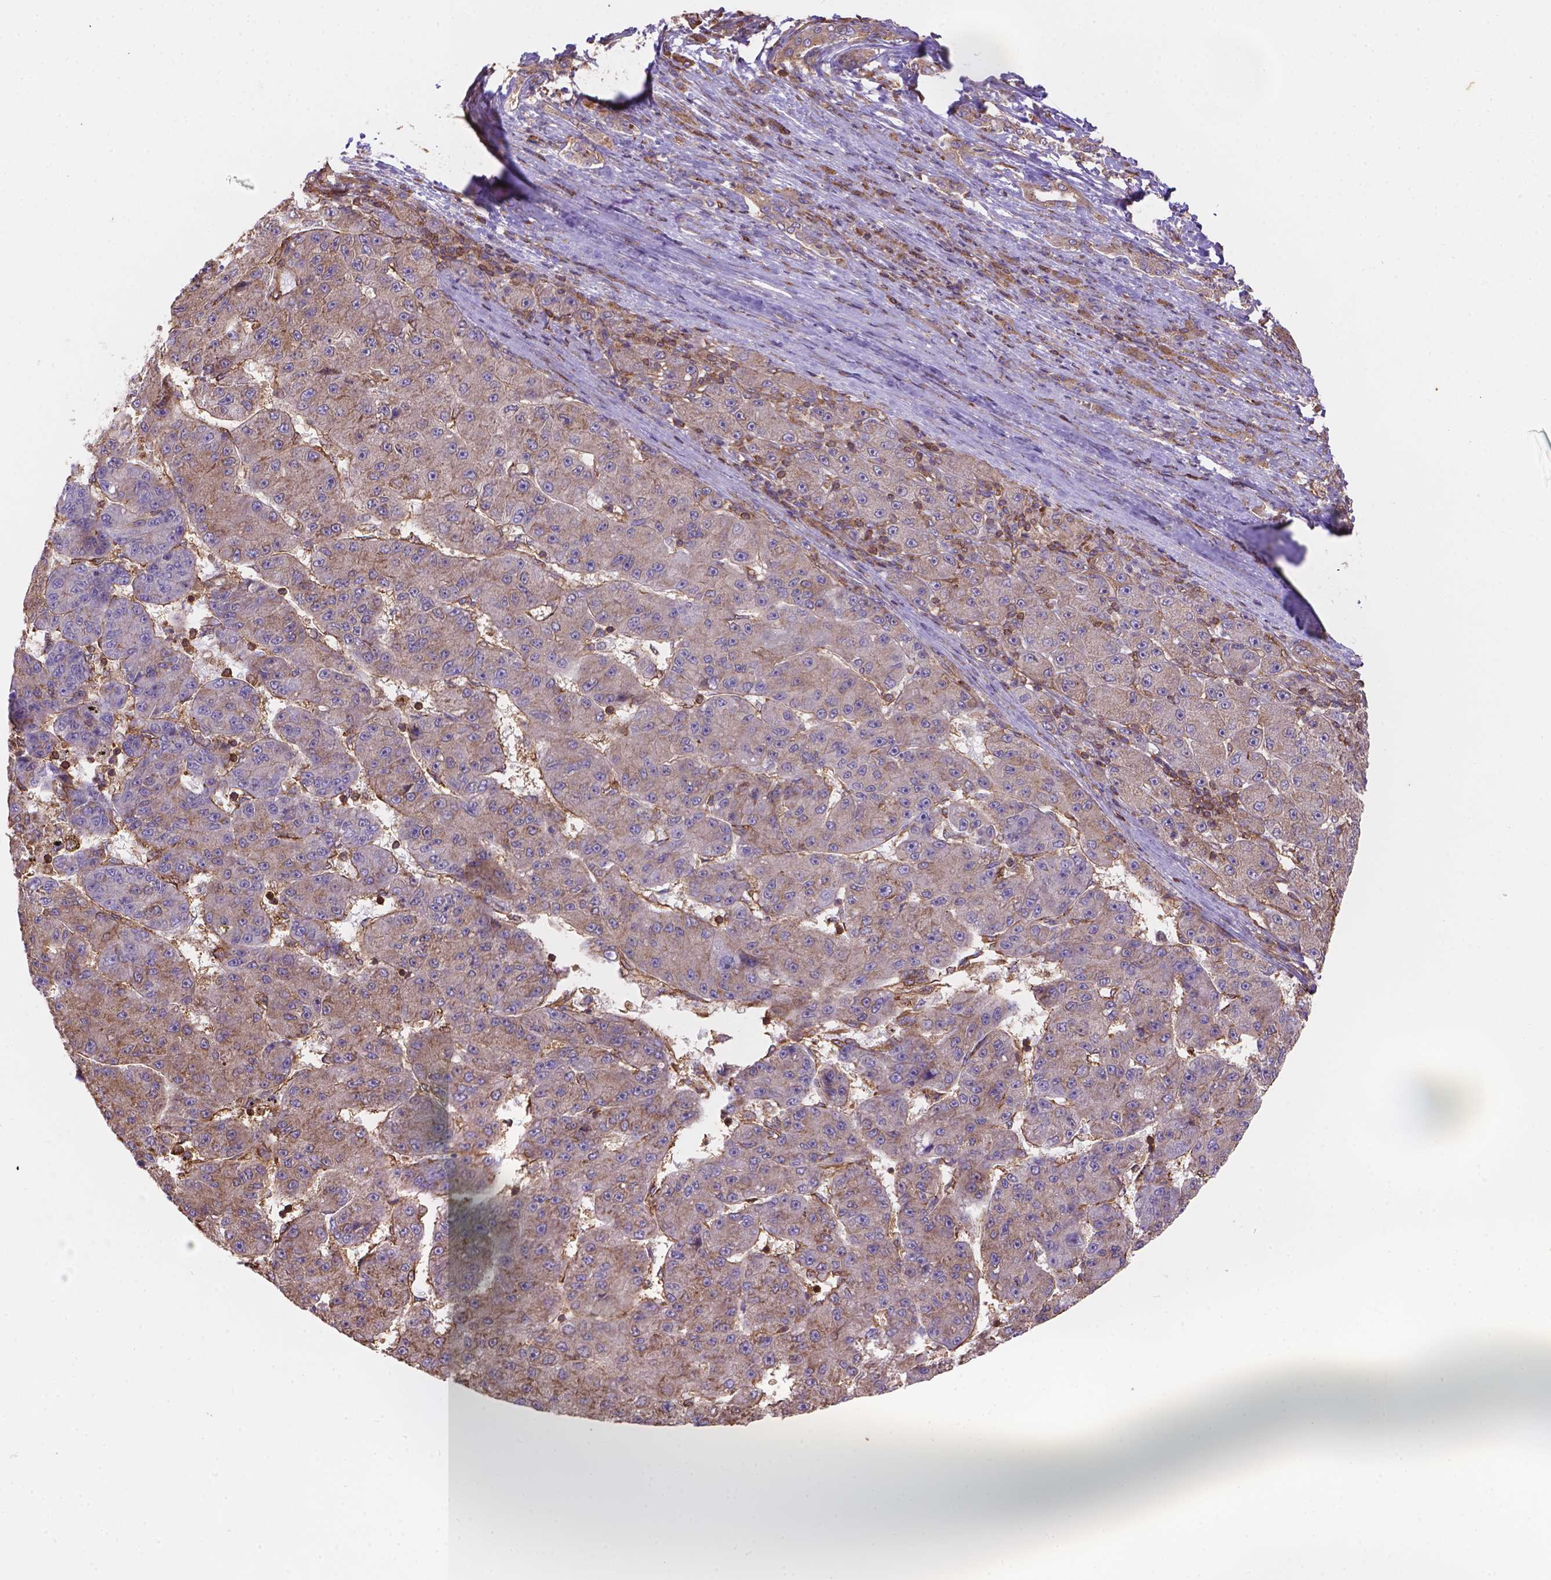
{"staining": {"intensity": "weak", "quantity": "<25%", "location": "cytoplasmic/membranous"}, "tissue": "liver cancer", "cell_type": "Tumor cells", "image_type": "cancer", "snomed": [{"axis": "morphology", "description": "Carcinoma, Hepatocellular, NOS"}, {"axis": "topography", "description": "Liver"}], "caption": "Photomicrograph shows no protein expression in tumor cells of liver cancer tissue. (Brightfield microscopy of DAB immunohistochemistry at high magnification).", "gene": "DMWD", "patient": {"sex": "male", "age": 67}}